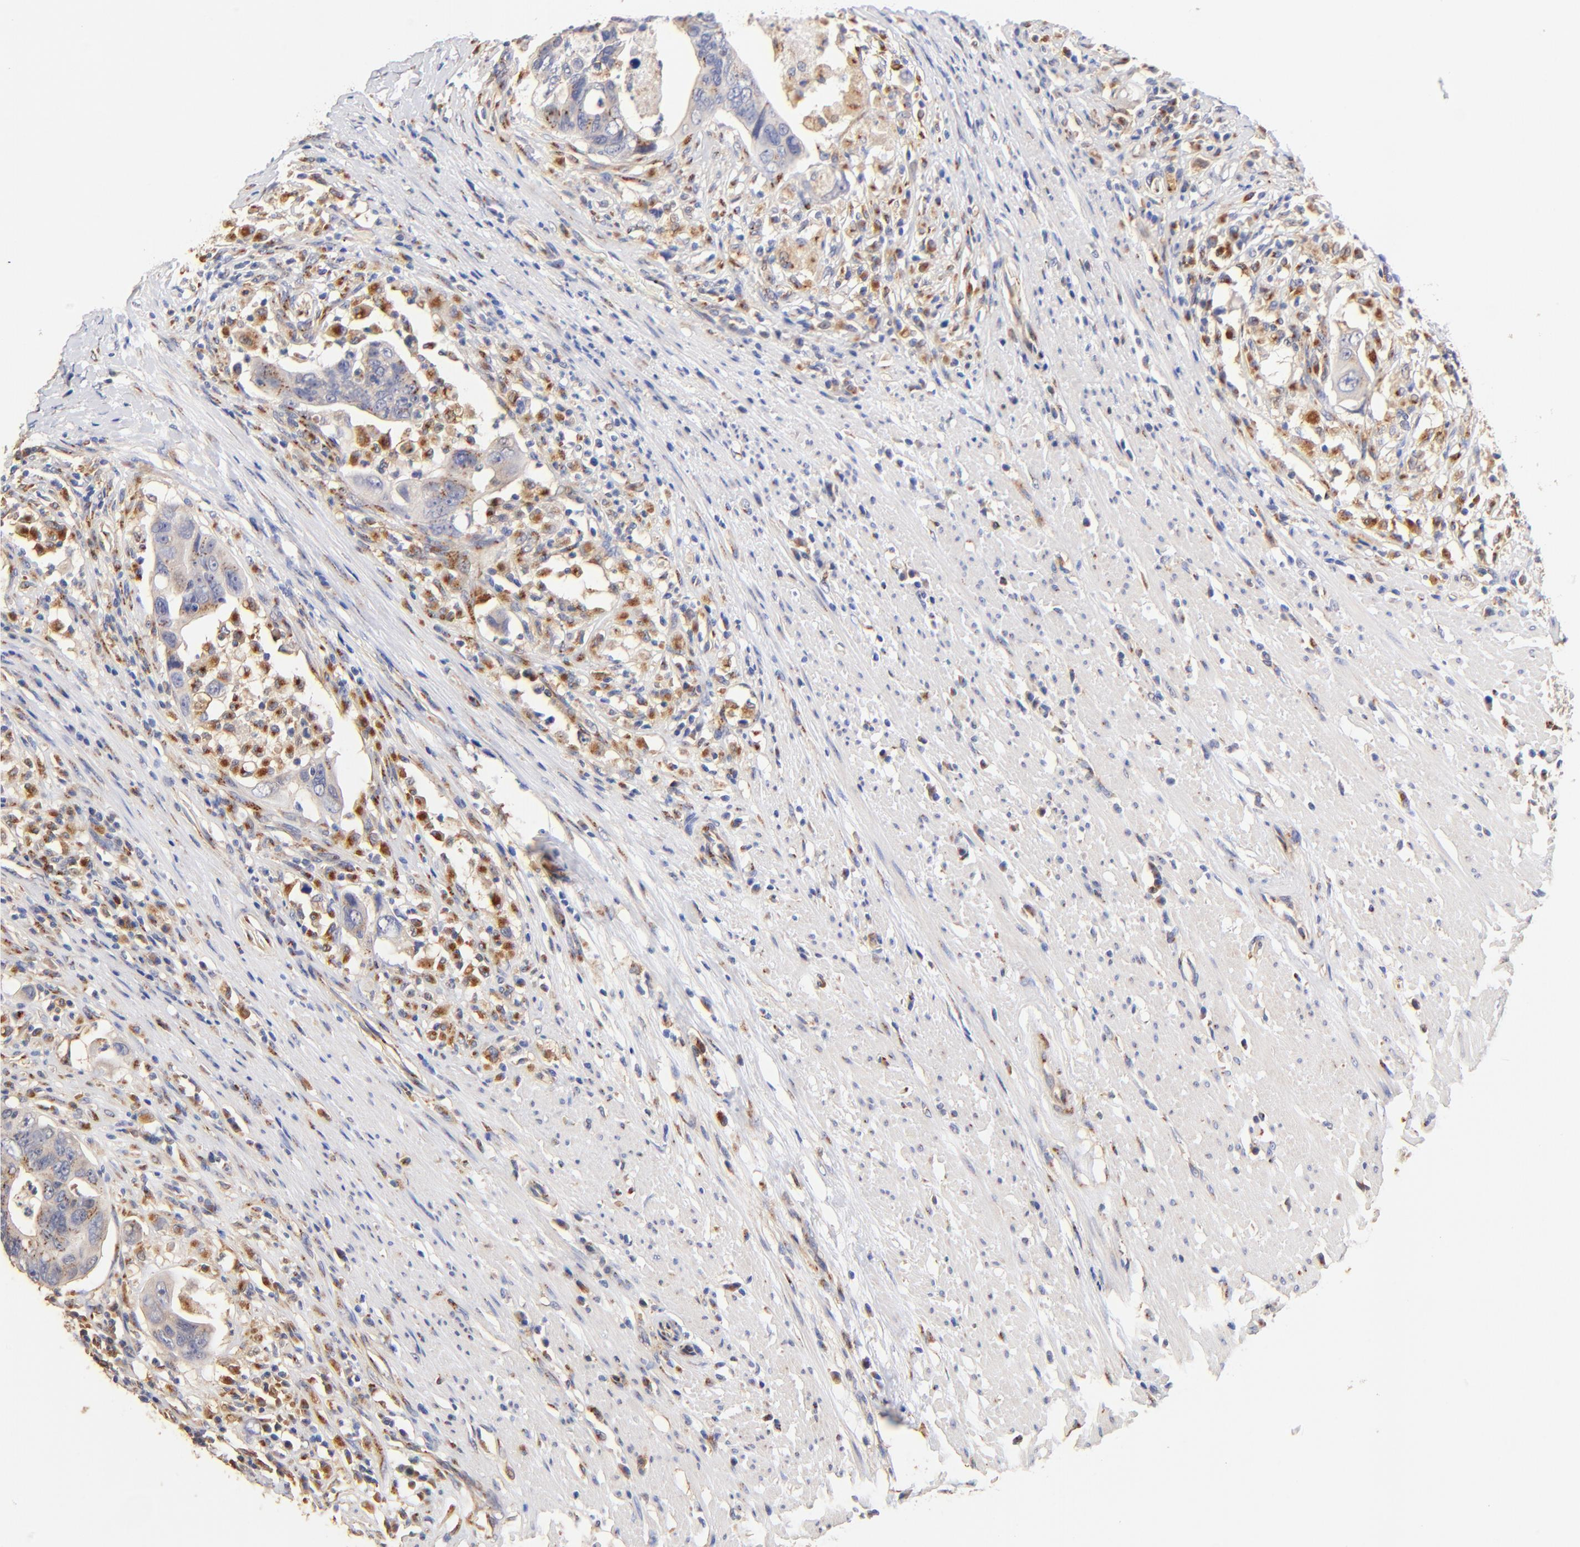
{"staining": {"intensity": "negative", "quantity": "none", "location": "none"}, "tissue": "colorectal cancer", "cell_type": "Tumor cells", "image_type": "cancer", "snomed": [{"axis": "morphology", "description": "Adenocarcinoma, NOS"}, {"axis": "topography", "description": "Rectum"}], "caption": "Adenocarcinoma (colorectal) was stained to show a protein in brown. There is no significant staining in tumor cells.", "gene": "FMNL3", "patient": {"sex": "male", "age": 53}}